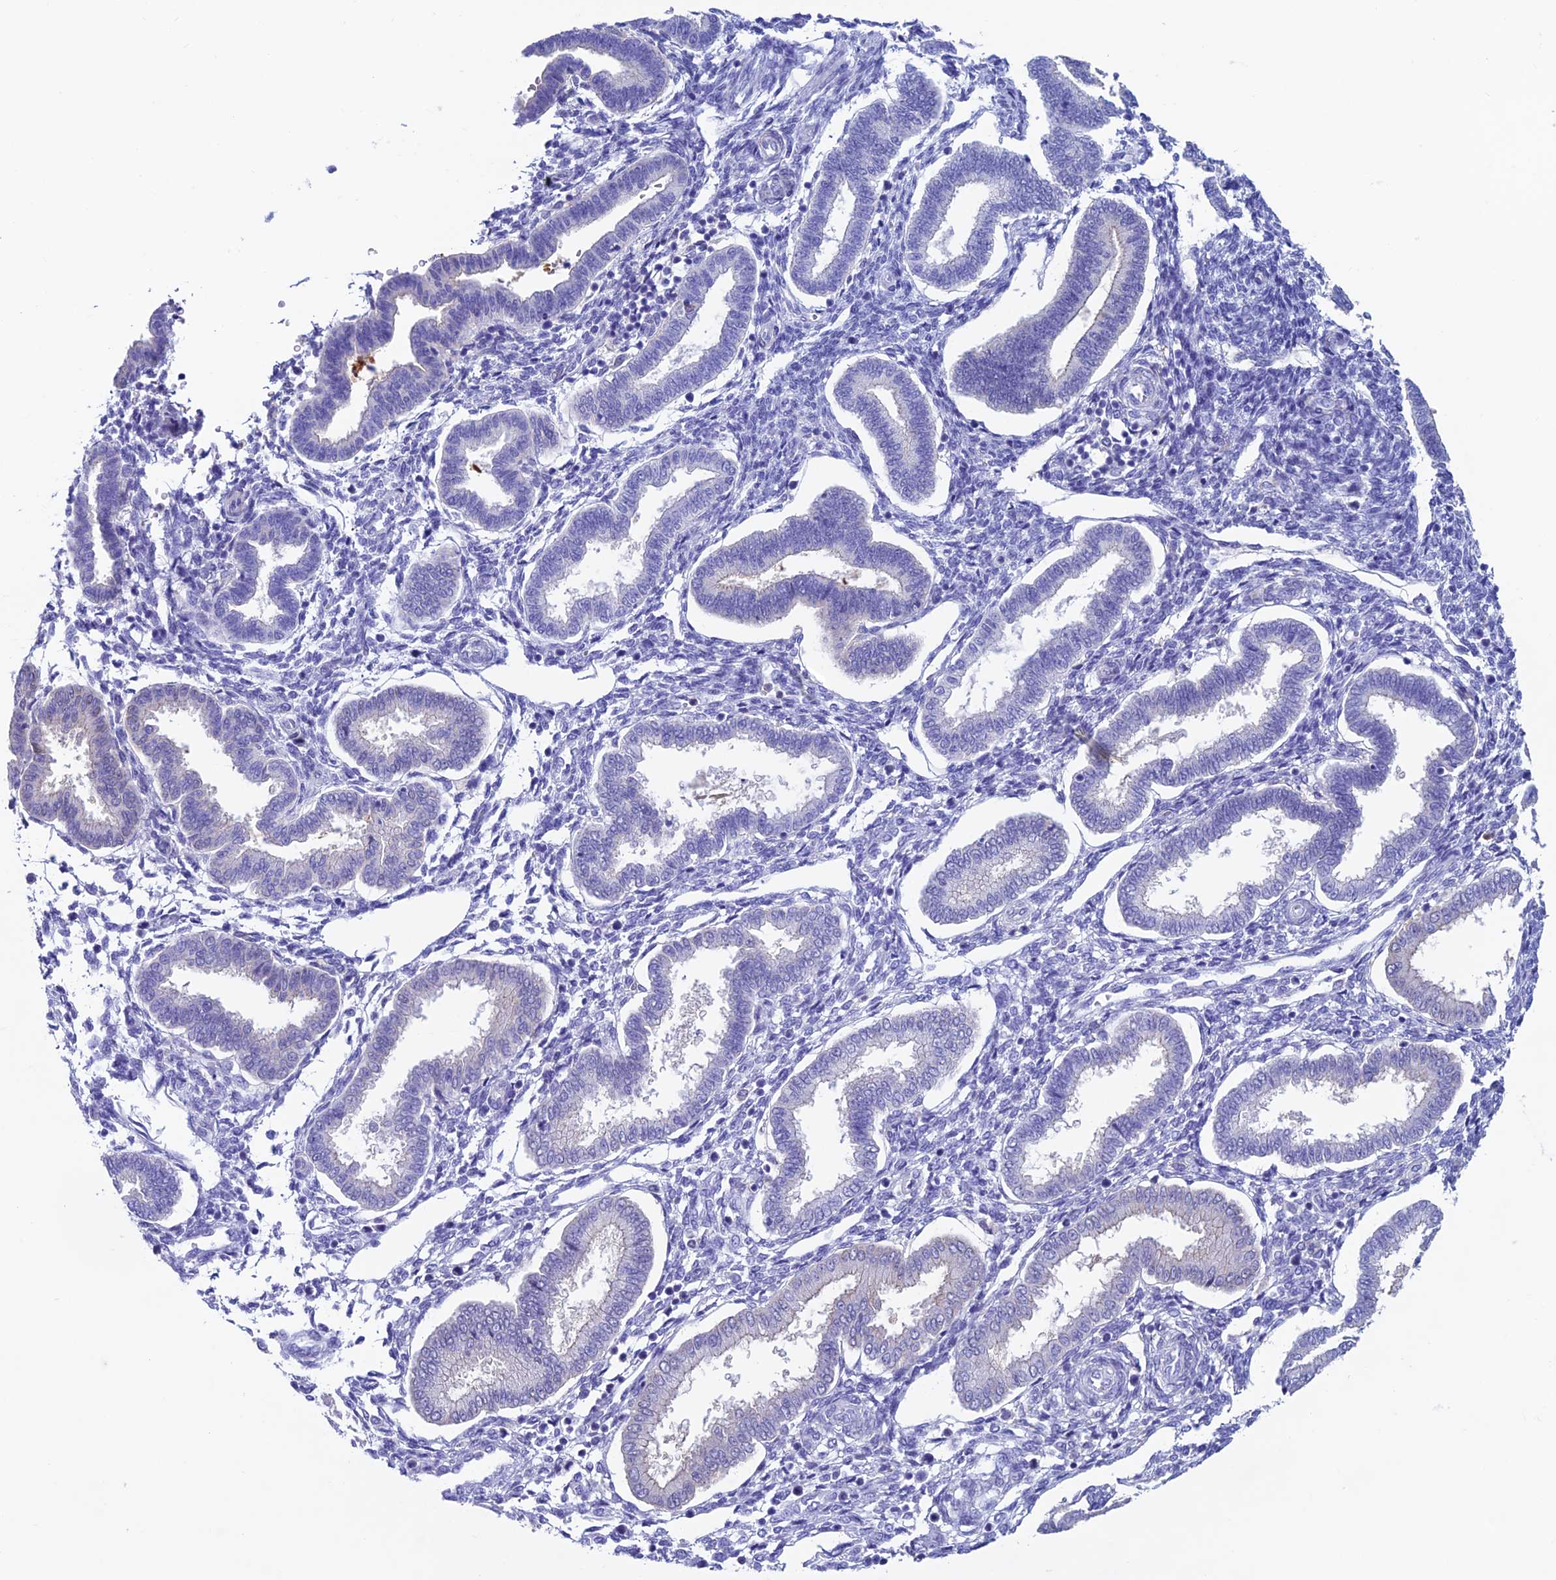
{"staining": {"intensity": "negative", "quantity": "none", "location": "none"}, "tissue": "endometrium", "cell_type": "Cells in endometrial stroma", "image_type": "normal", "snomed": [{"axis": "morphology", "description": "Normal tissue, NOS"}, {"axis": "topography", "description": "Endometrium"}], "caption": "A high-resolution micrograph shows immunohistochemistry staining of benign endometrium, which shows no significant positivity in cells in endometrial stroma.", "gene": "KCNK17", "patient": {"sex": "female", "age": 24}}